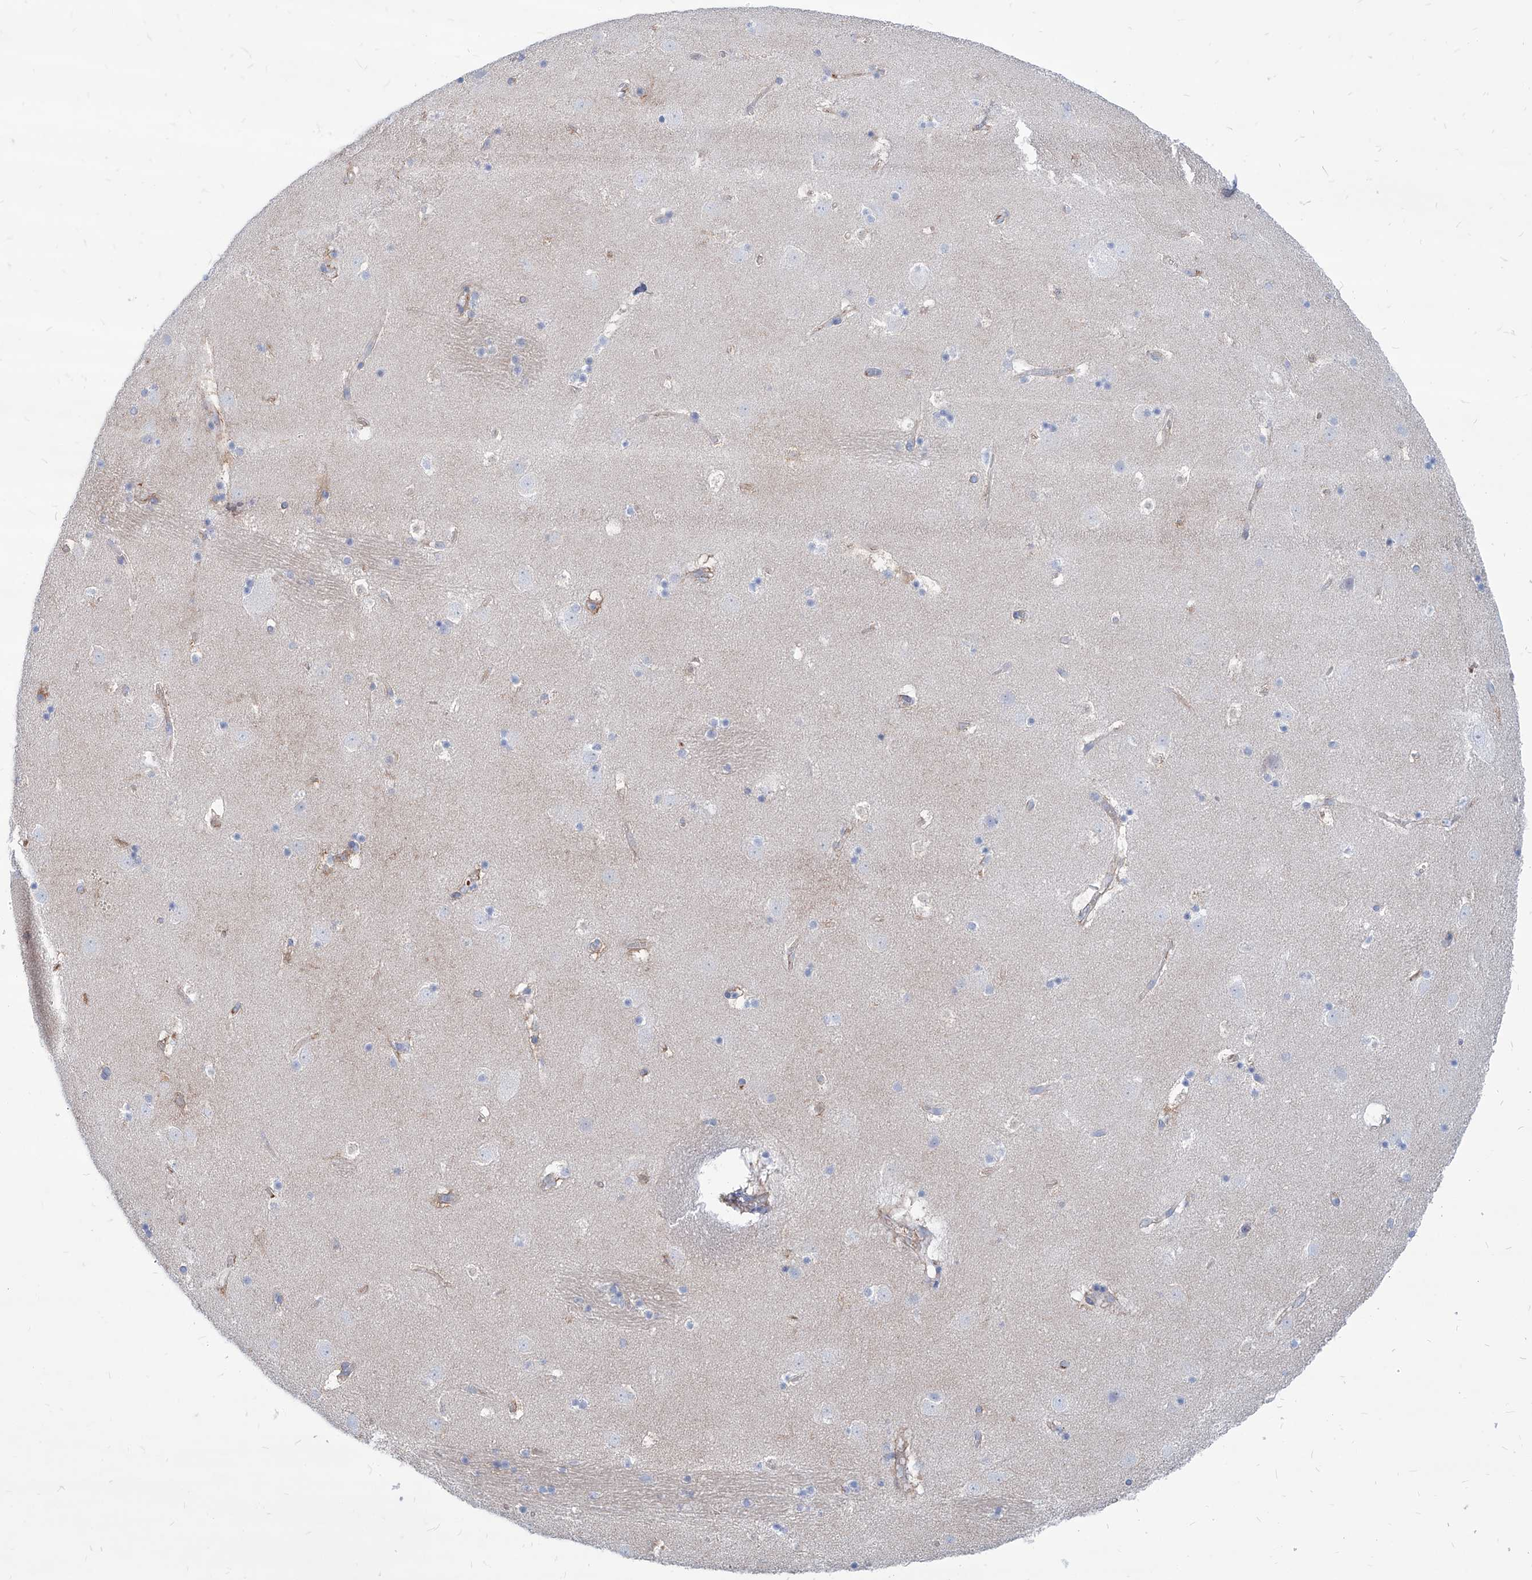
{"staining": {"intensity": "moderate", "quantity": "<25%", "location": "cytoplasmic/membranous"}, "tissue": "caudate", "cell_type": "Glial cells", "image_type": "normal", "snomed": [{"axis": "morphology", "description": "Normal tissue, NOS"}, {"axis": "topography", "description": "Lateral ventricle wall"}], "caption": "A photomicrograph of human caudate stained for a protein reveals moderate cytoplasmic/membranous brown staining in glial cells. The staining was performed using DAB (3,3'-diaminobenzidine), with brown indicating positive protein expression. Nuclei are stained blue with hematoxylin.", "gene": "AKAP10", "patient": {"sex": "male", "age": 45}}